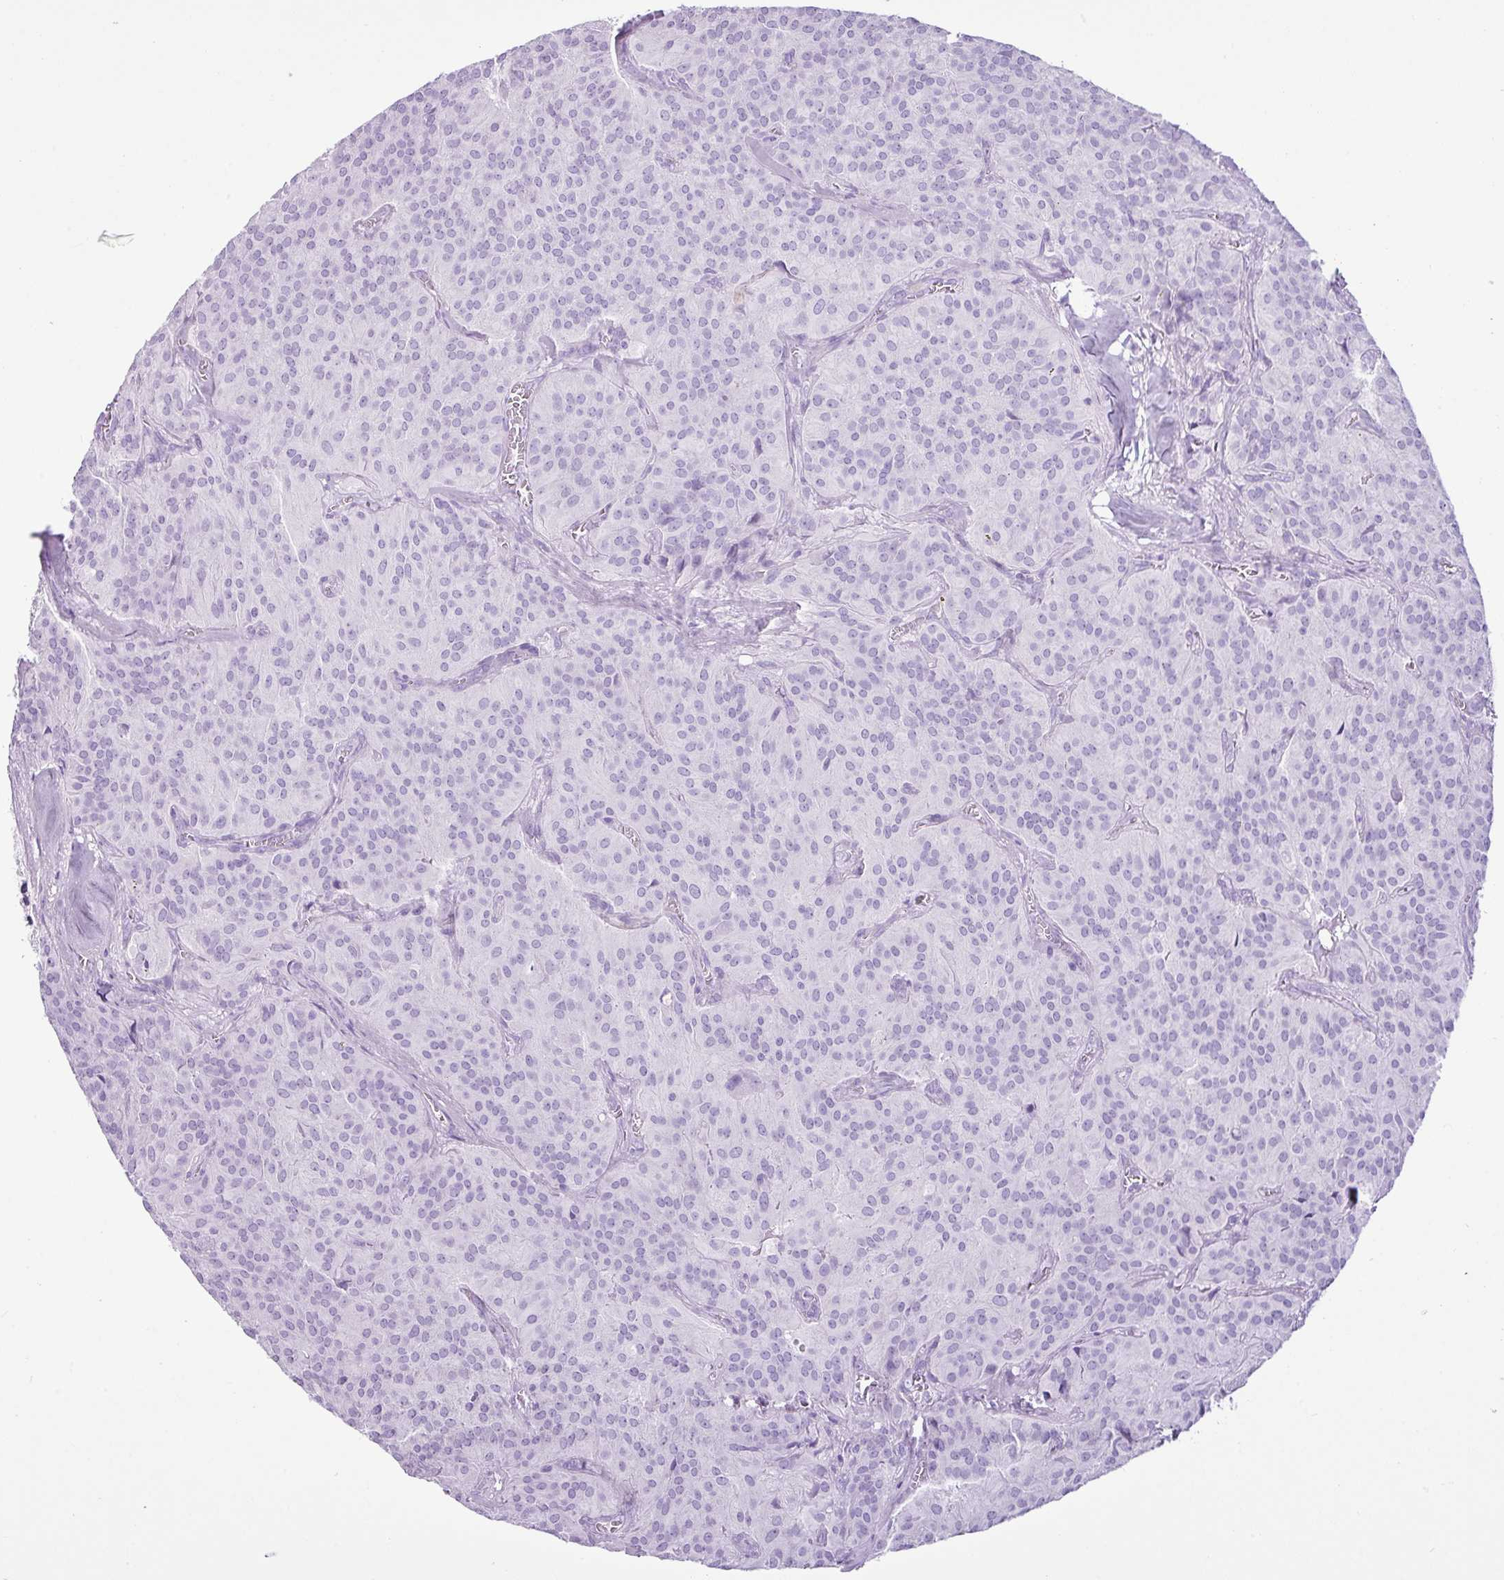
{"staining": {"intensity": "negative", "quantity": "none", "location": "none"}, "tissue": "glioma", "cell_type": "Tumor cells", "image_type": "cancer", "snomed": [{"axis": "morphology", "description": "Glioma, malignant, Low grade"}, {"axis": "topography", "description": "Brain"}], "caption": "Photomicrograph shows no significant protein expression in tumor cells of malignant low-grade glioma.", "gene": "LILRB4", "patient": {"sex": "male", "age": 42}}